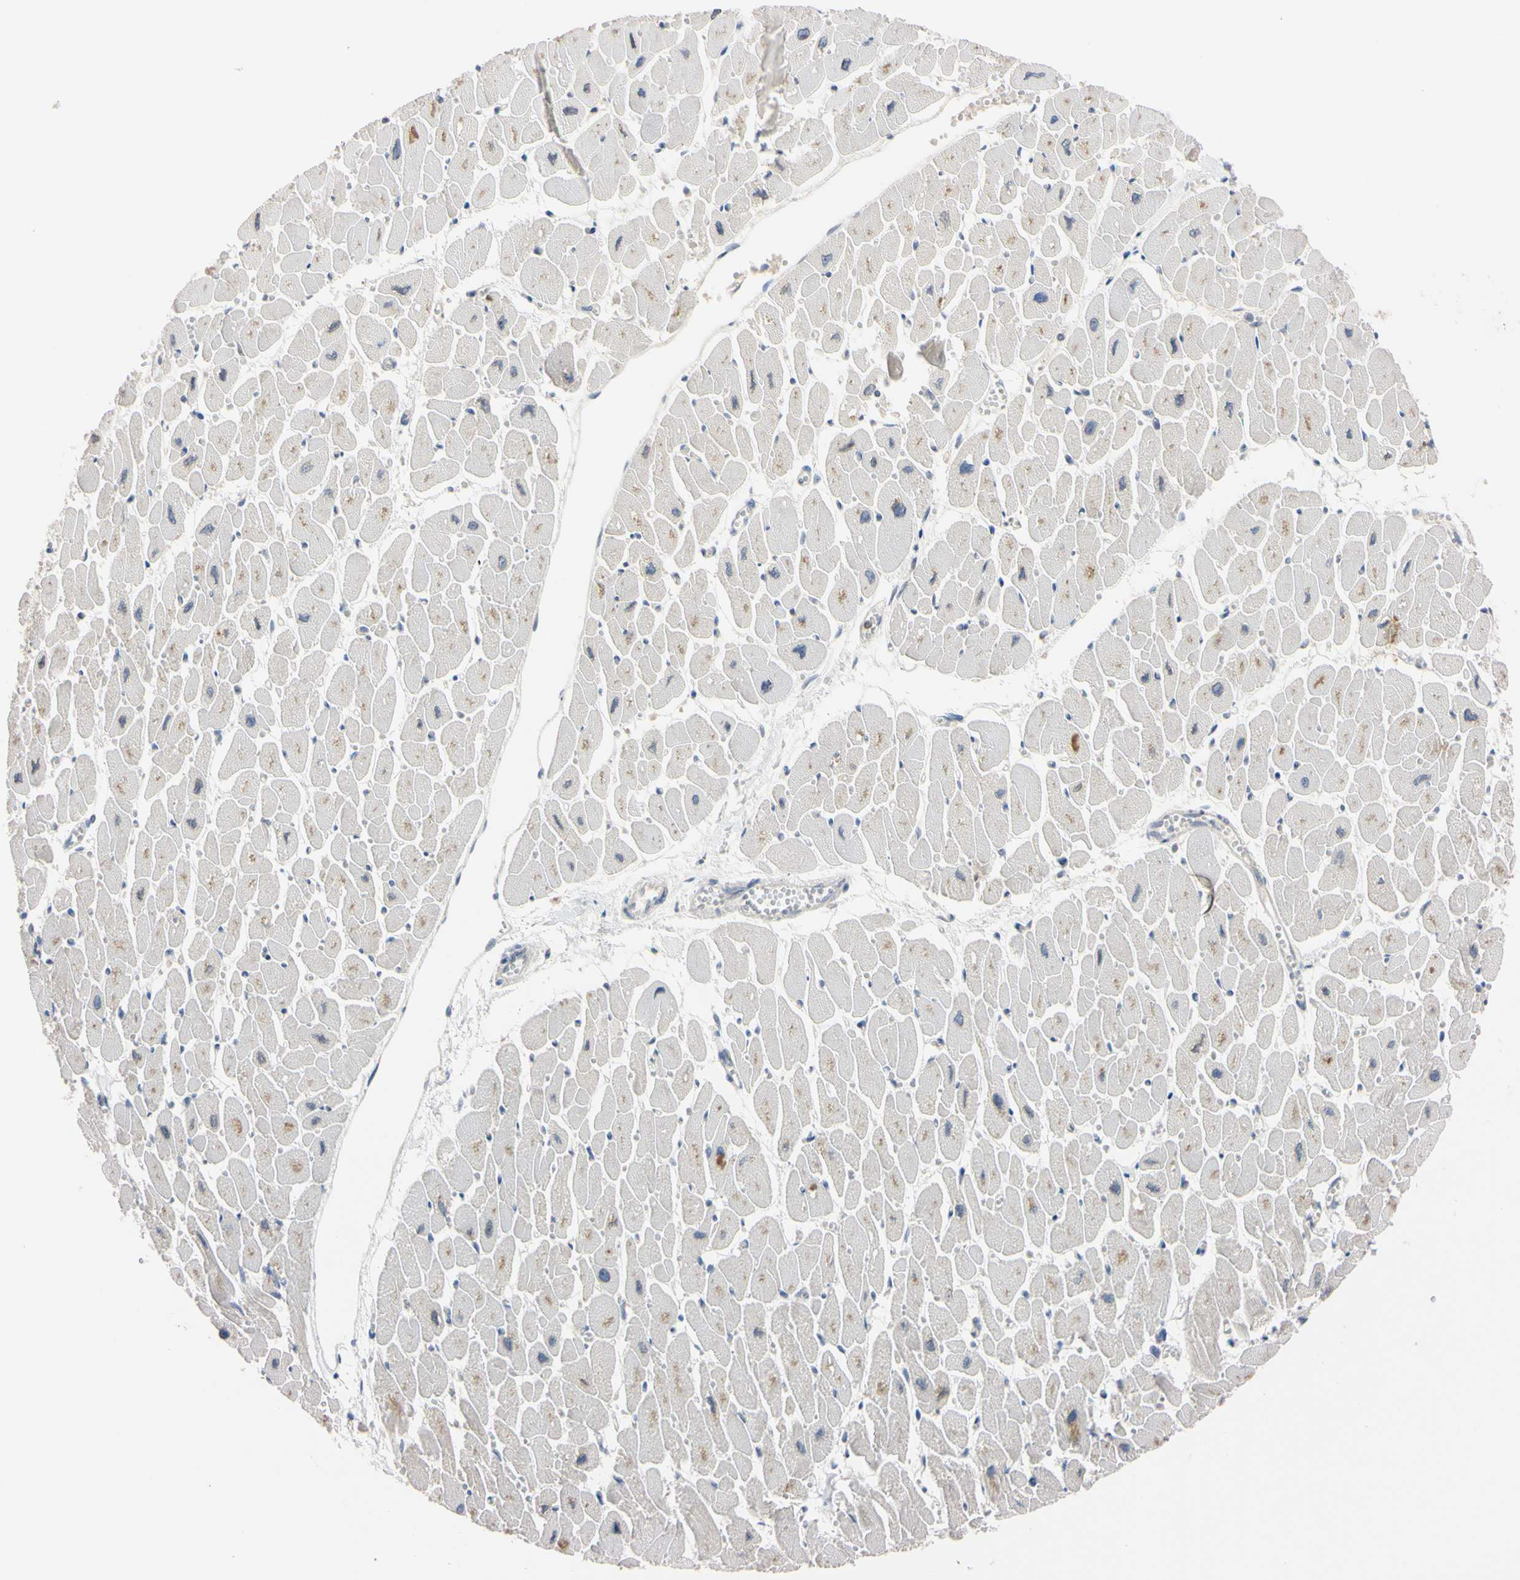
{"staining": {"intensity": "weak", "quantity": "25%-75%", "location": "cytoplasmic/membranous"}, "tissue": "heart muscle", "cell_type": "Cardiomyocytes", "image_type": "normal", "snomed": [{"axis": "morphology", "description": "Normal tissue, NOS"}, {"axis": "topography", "description": "Heart"}], "caption": "Immunohistochemistry (IHC) (DAB (3,3'-diaminobenzidine)) staining of benign heart muscle shows weak cytoplasmic/membranous protein positivity in approximately 25%-75% of cardiomyocytes.", "gene": "UBE2I", "patient": {"sex": "female", "age": 54}}